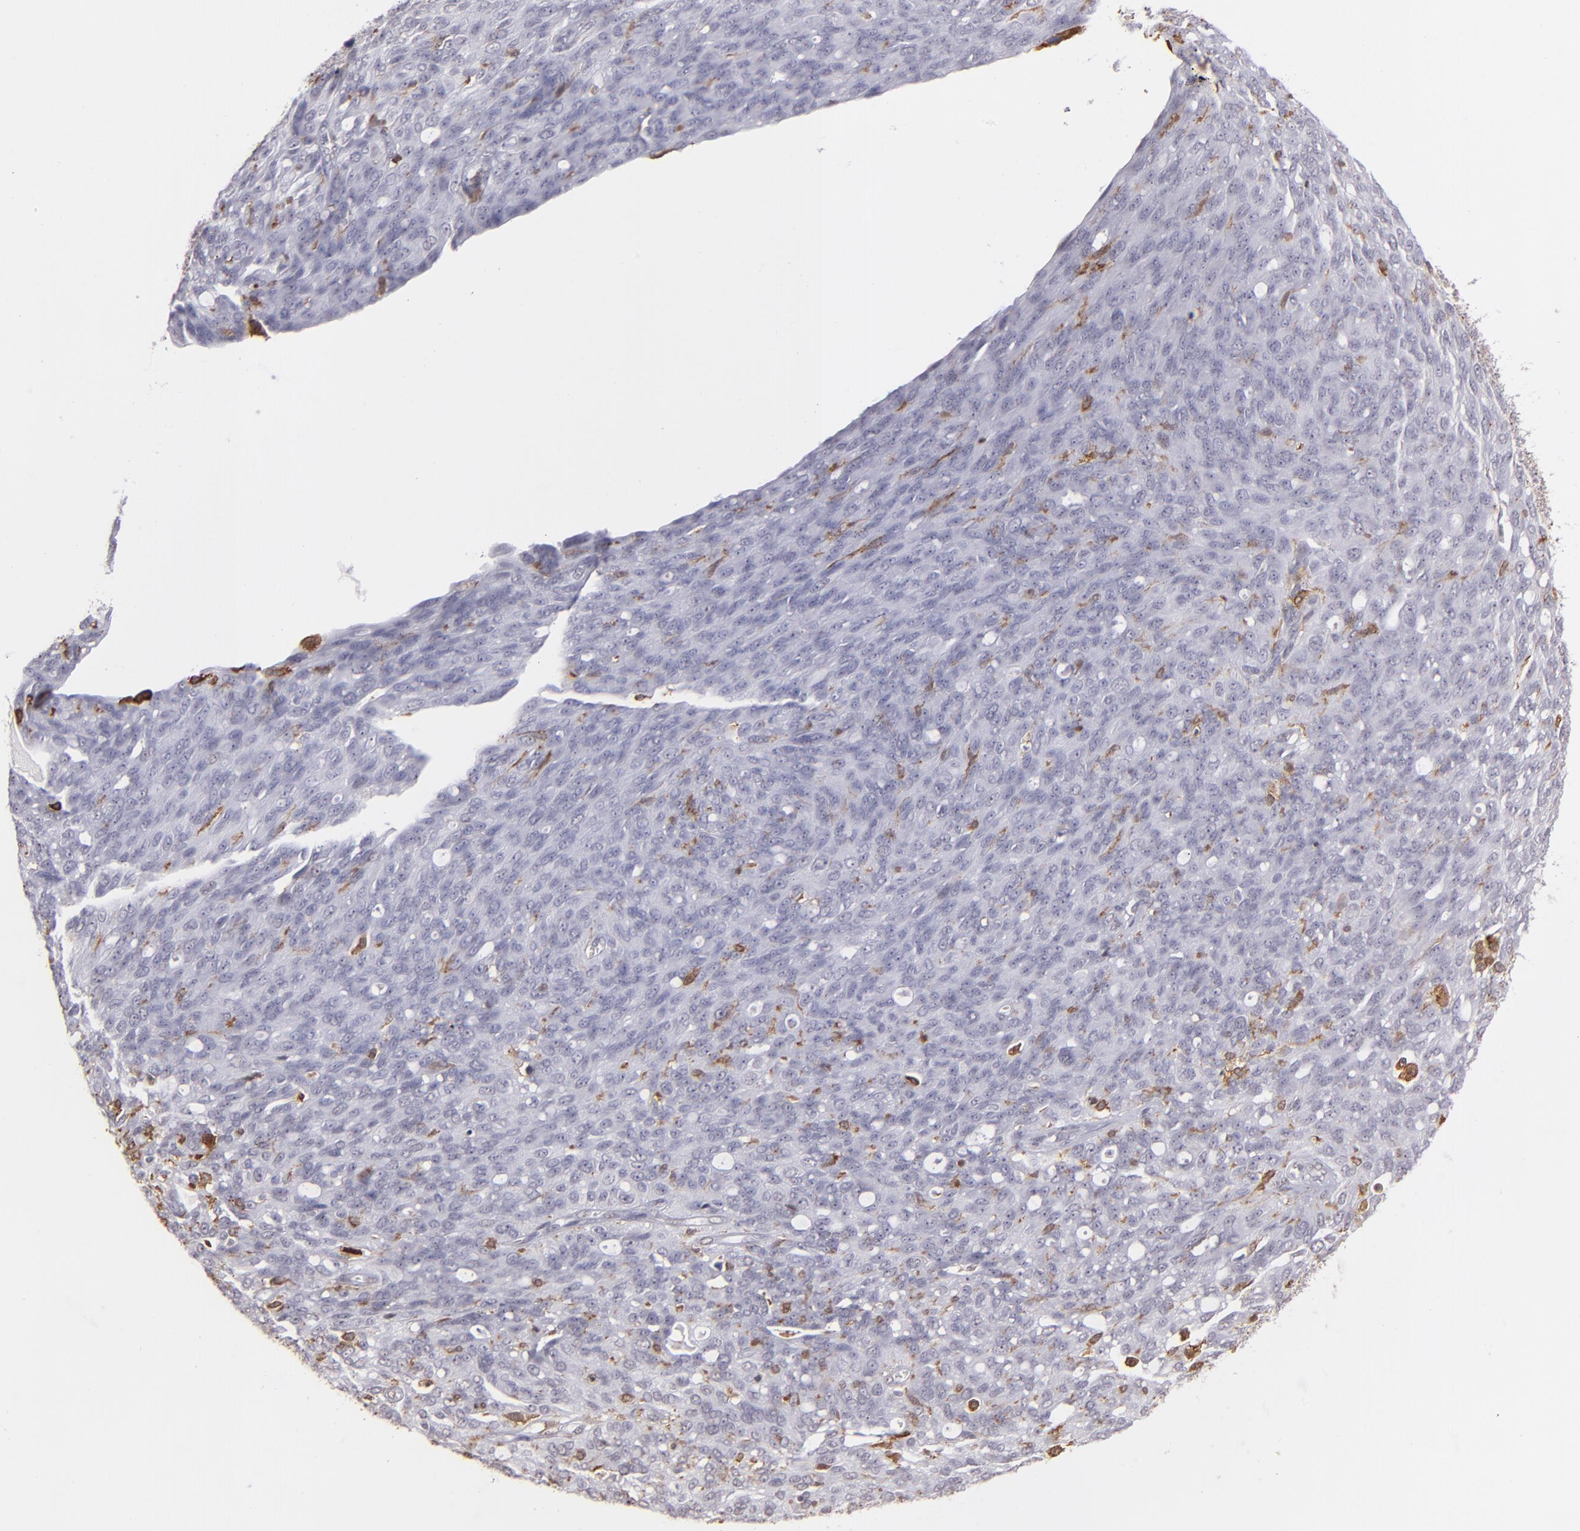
{"staining": {"intensity": "negative", "quantity": "none", "location": "none"}, "tissue": "ovarian cancer", "cell_type": "Tumor cells", "image_type": "cancer", "snomed": [{"axis": "morphology", "description": "Carcinoma, endometroid"}, {"axis": "topography", "description": "Ovary"}], "caption": "IHC photomicrograph of neoplastic tissue: human ovarian cancer (endometroid carcinoma) stained with DAB (3,3'-diaminobenzidine) exhibits no significant protein staining in tumor cells.", "gene": "NCF2", "patient": {"sex": "female", "age": 60}}